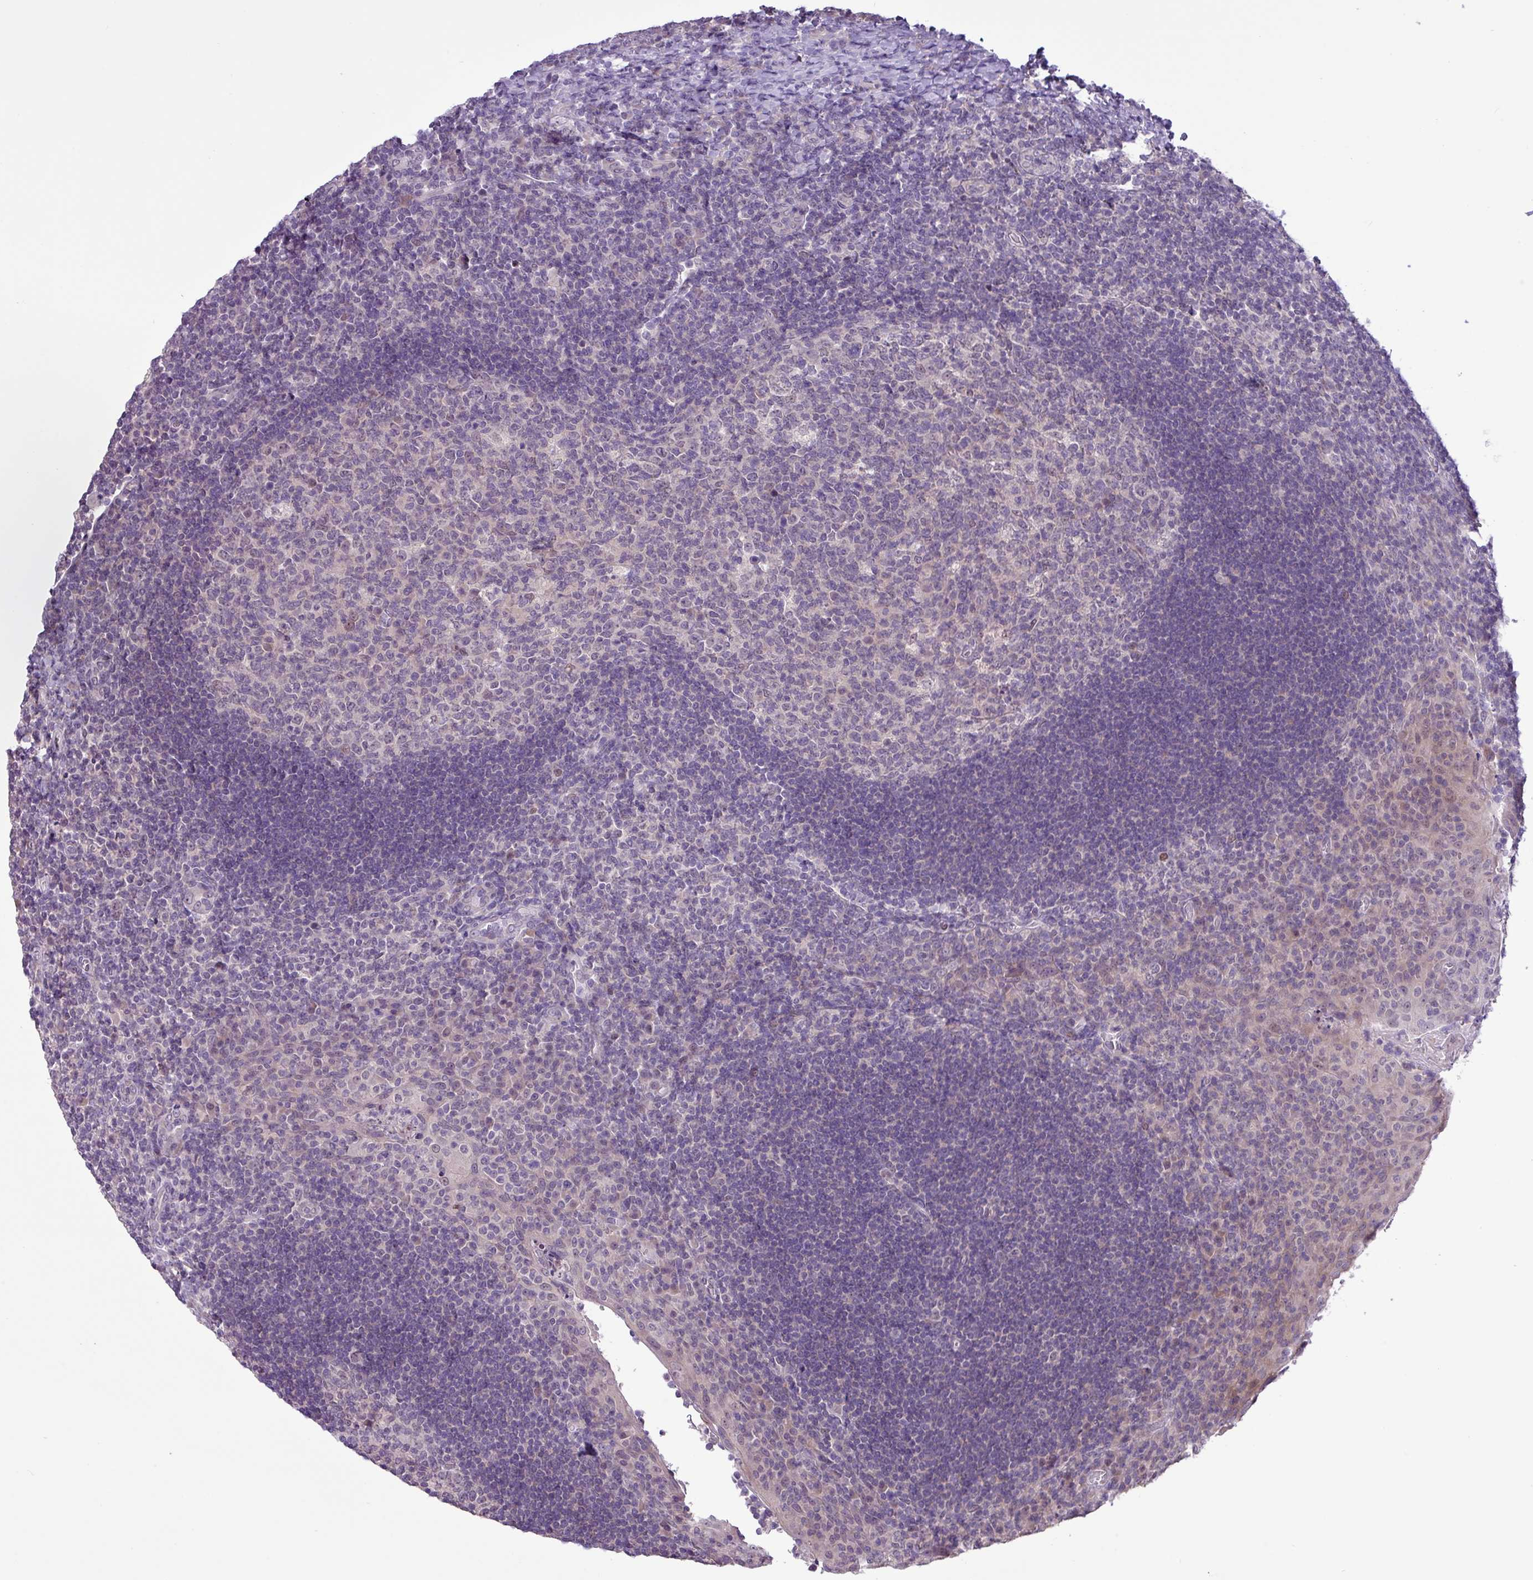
{"staining": {"intensity": "negative", "quantity": "none", "location": "none"}, "tissue": "tonsil", "cell_type": "Germinal center cells", "image_type": "normal", "snomed": [{"axis": "morphology", "description": "Normal tissue, NOS"}, {"axis": "topography", "description": "Tonsil"}], "caption": "DAB immunohistochemical staining of benign tonsil exhibits no significant staining in germinal center cells. (Stains: DAB (3,3'-diaminobenzidine) IHC with hematoxylin counter stain, Microscopy: brightfield microscopy at high magnification).", "gene": "RIPPLY1", "patient": {"sex": "male", "age": 17}}